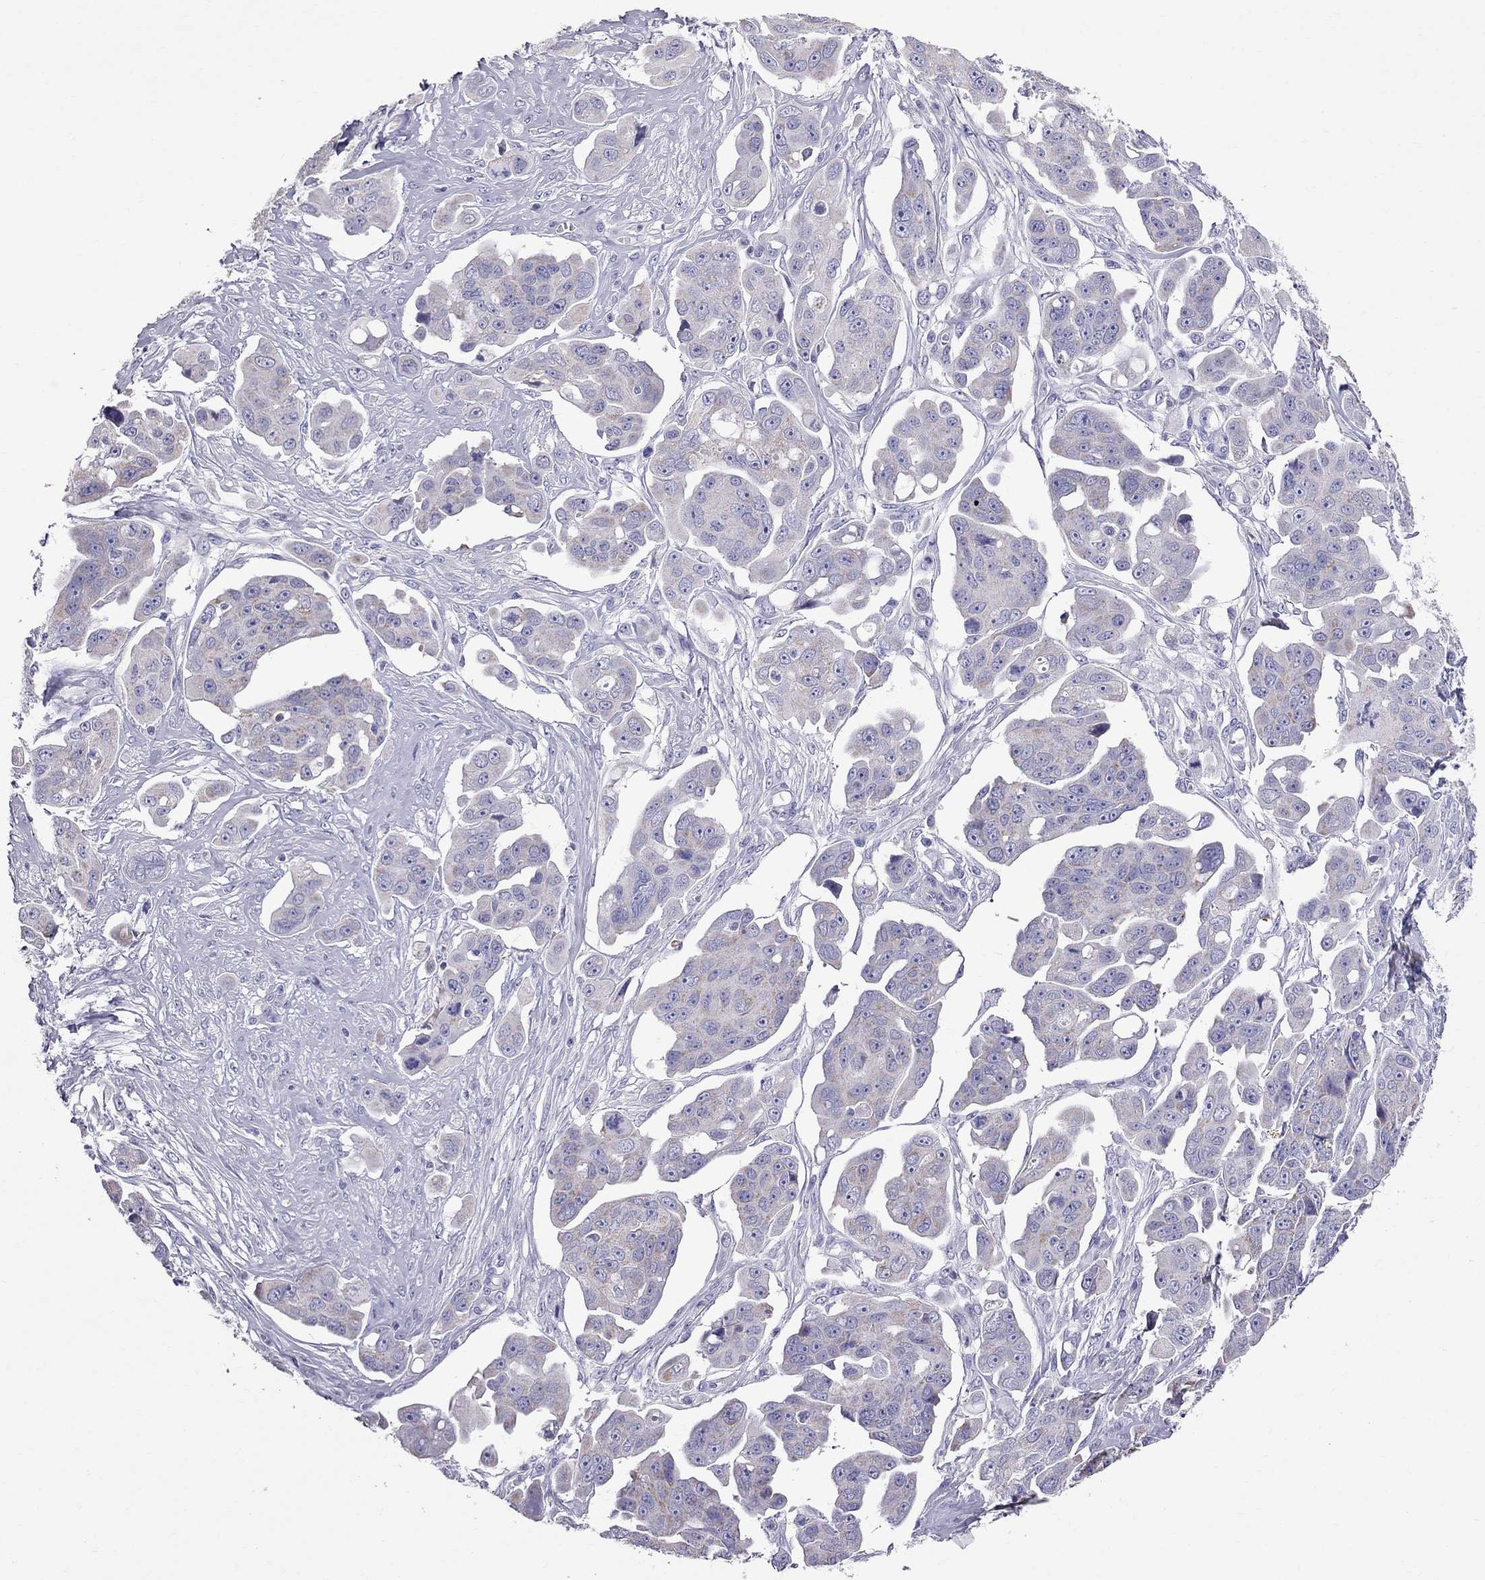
{"staining": {"intensity": "weak", "quantity": "<25%", "location": "cytoplasmic/membranous"}, "tissue": "ovarian cancer", "cell_type": "Tumor cells", "image_type": "cancer", "snomed": [{"axis": "morphology", "description": "Carcinoma, endometroid"}, {"axis": "topography", "description": "Ovary"}], "caption": "Immunohistochemical staining of ovarian cancer (endometroid carcinoma) reveals no significant staining in tumor cells.", "gene": "TTLL13", "patient": {"sex": "female", "age": 70}}